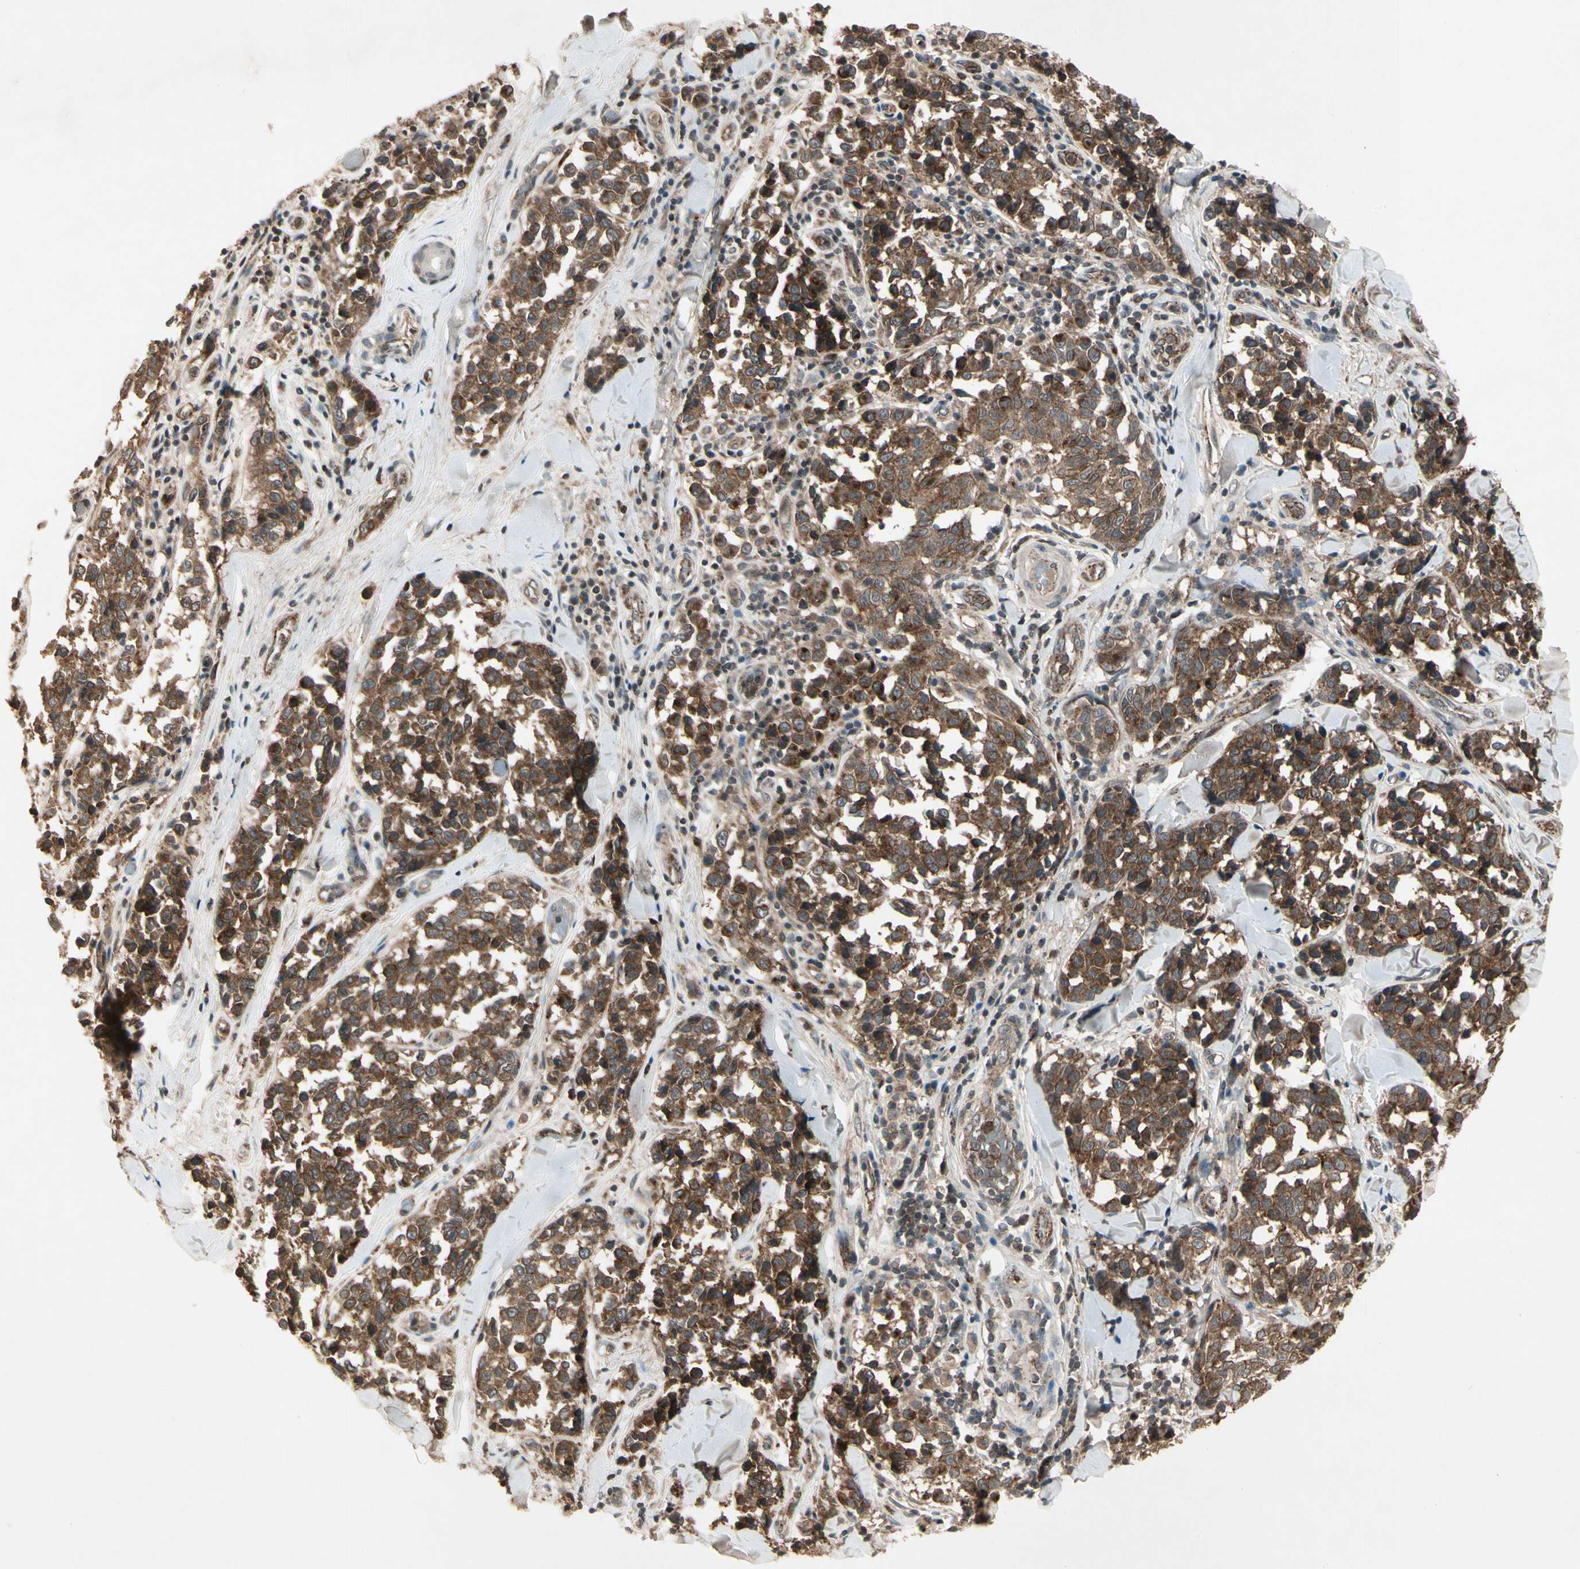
{"staining": {"intensity": "strong", "quantity": ">75%", "location": "cytoplasmic/membranous"}, "tissue": "melanoma", "cell_type": "Tumor cells", "image_type": "cancer", "snomed": [{"axis": "morphology", "description": "Malignant melanoma, NOS"}, {"axis": "topography", "description": "Skin"}], "caption": "Immunohistochemical staining of melanoma displays strong cytoplasmic/membranous protein positivity in about >75% of tumor cells. (DAB IHC, brown staining for protein, blue staining for nuclei).", "gene": "FLOT1", "patient": {"sex": "female", "age": 64}}